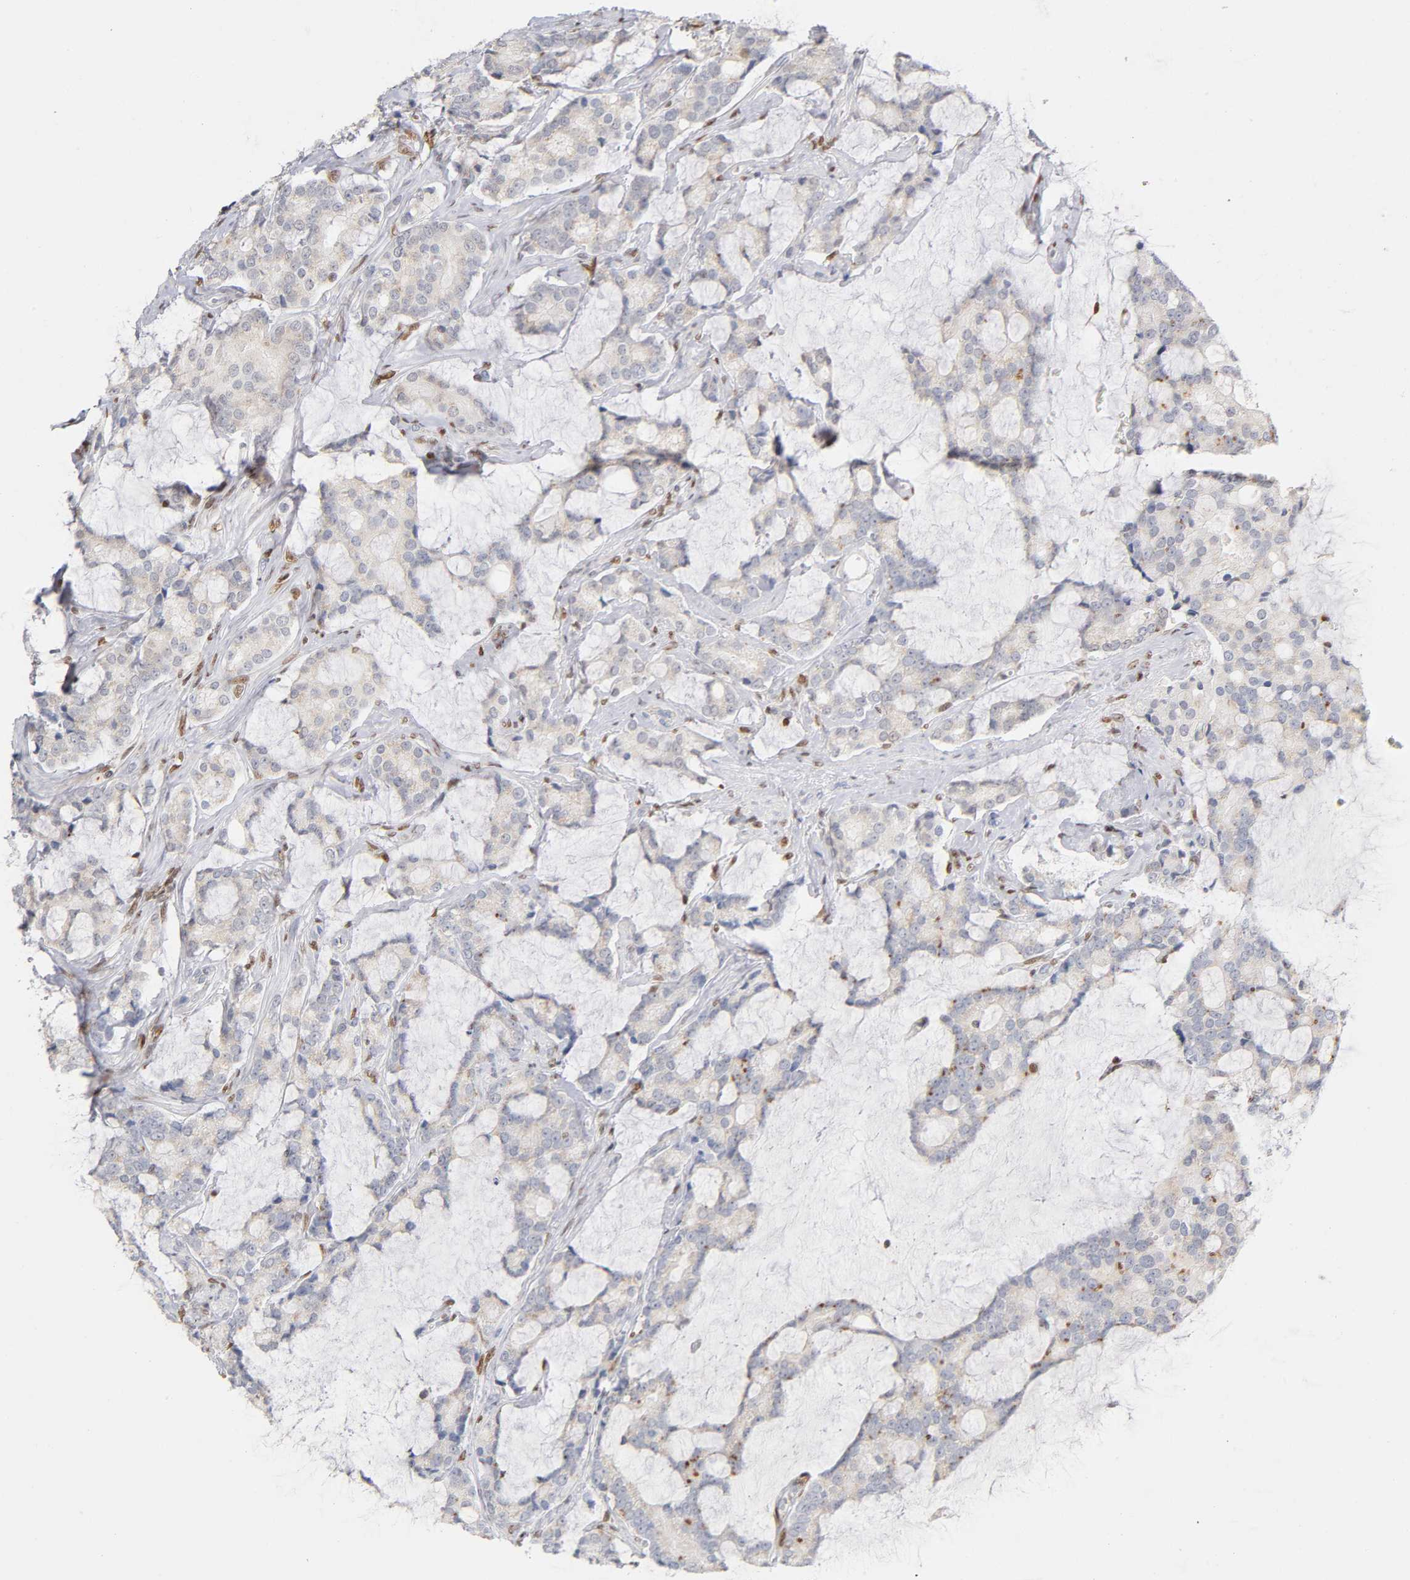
{"staining": {"intensity": "weak", "quantity": ">75%", "location": "cytoplasmic/membranous"}, "tissue": "prostate cancer", "cell_type": "Tumor cells", "image_type": "cancer", "snomed": [{"axis": "morphology", "description": "Adenocarcinoma, Low grade"}, {"axis": "topography", "description": "Prostate"}], "caption": "IHC staining of prostate adenocarcinoma (low-grade), which reveals low levels of weak cytoplasmic/membranous expression in approximately >75% of tumor cells indicating weak cytoplasmic/membranous protein positivity. The staining was performed using DAB (3,3'-diaminobenzidine) (brown) for protein detection and nuclei were counterstained in hematoxylin (blue).", "gene": "RUNX1", "patient": {"sex": "male", "age": 58}}